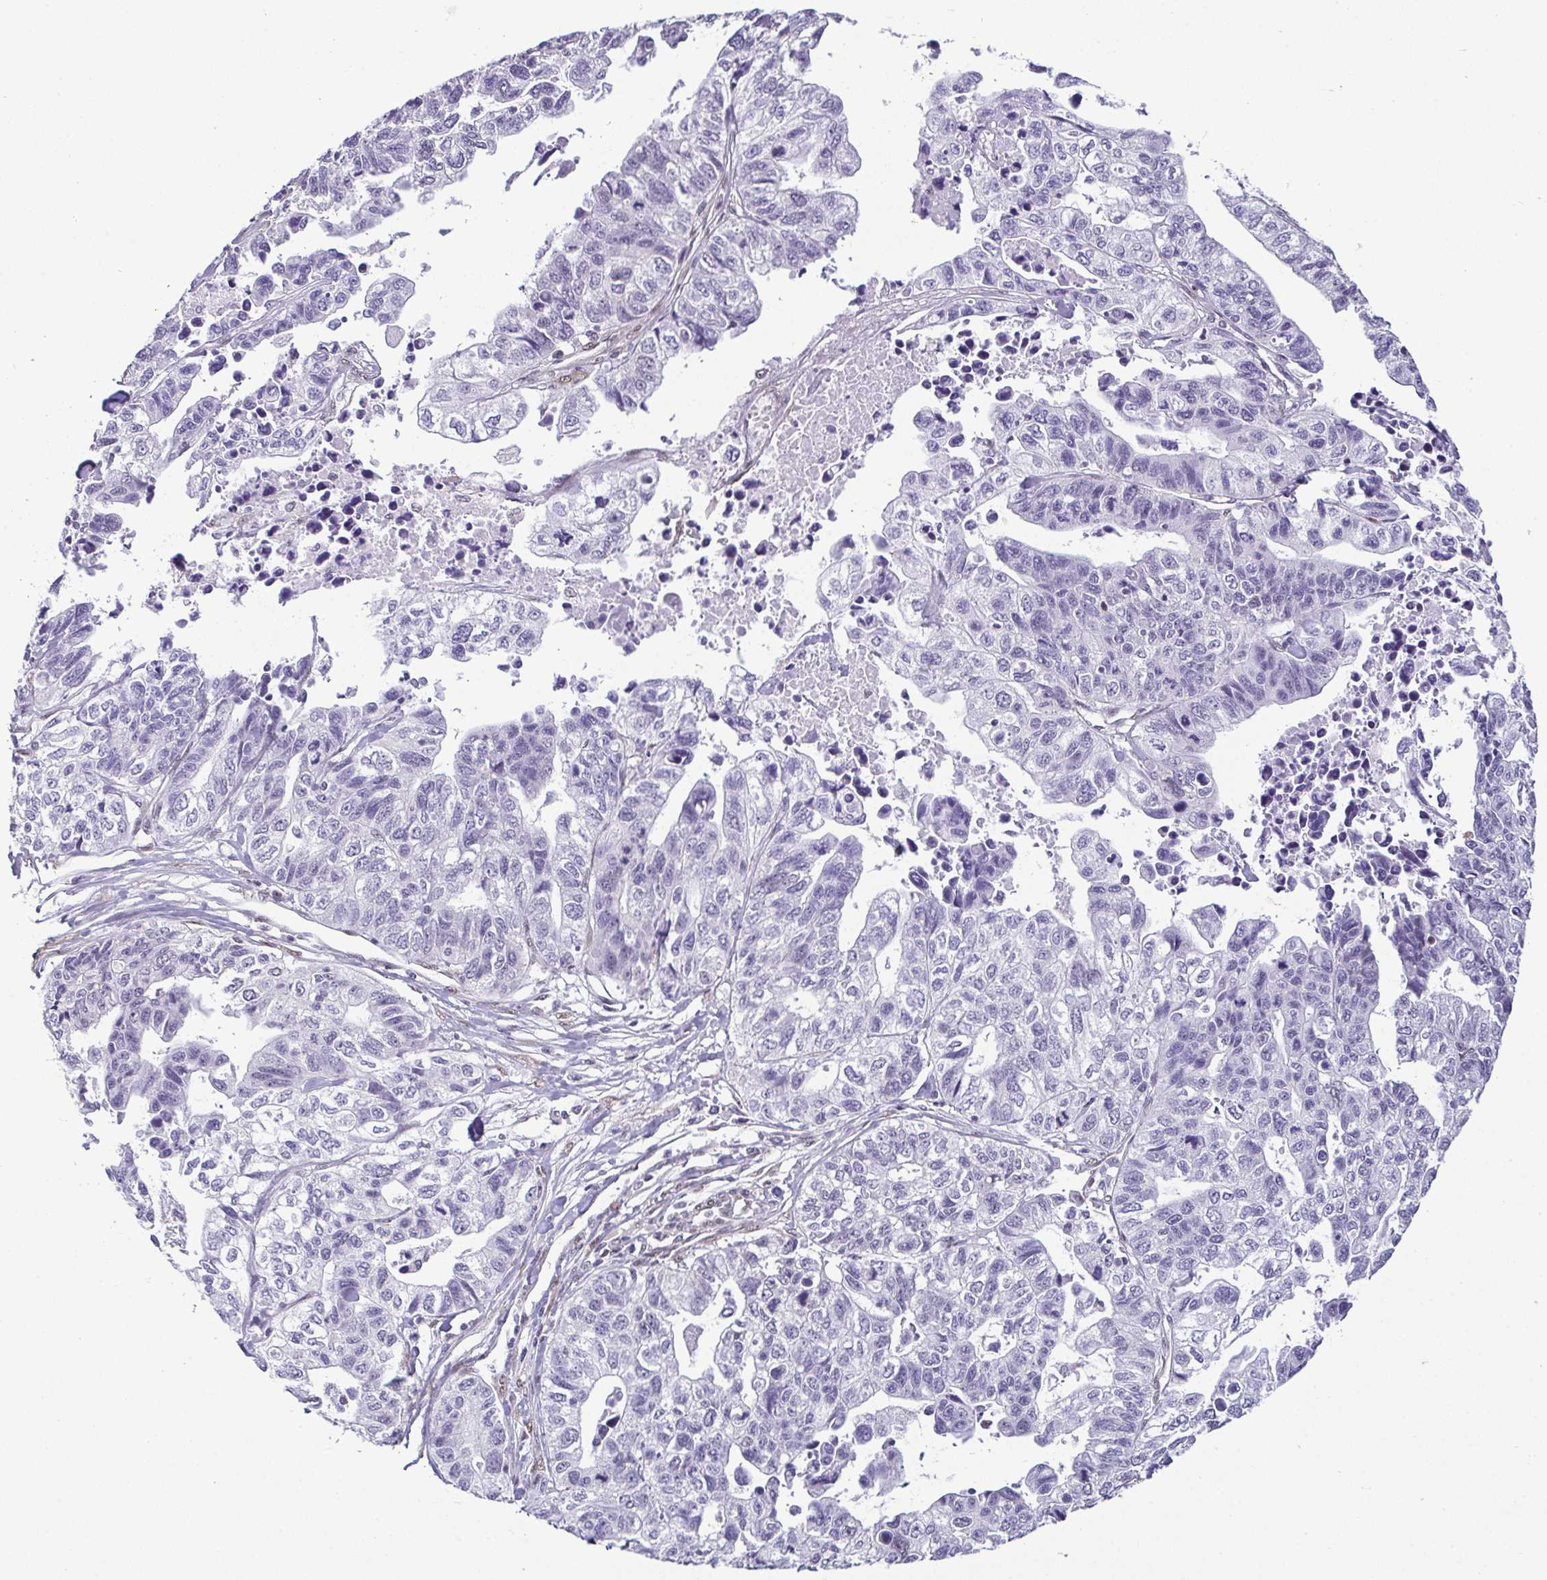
{"staining": {"intensity": "negative", "quantity": "none", "location": "none"}, "tissue": "stomach cancer", "cell_type": "Tumor cells", "image_type": "cancer", "snomed": [{"axis": "morphology", "description": "Adenocarcinoma, NOS"}, {"axis": "topography", "description": "Stomach, upper"}], "caption": "Immunohistochemistry (IHC) of adenocarcinoma (stomach) displays no positivity in tumor cells. The staining was performed using DAB to visualize the protein expression in brown, while the nuclei were stained in blue with hematoxylin (Magnification: 20x).", "gene": "RBM3", "patient": {"sex": "female", "age": 67}}